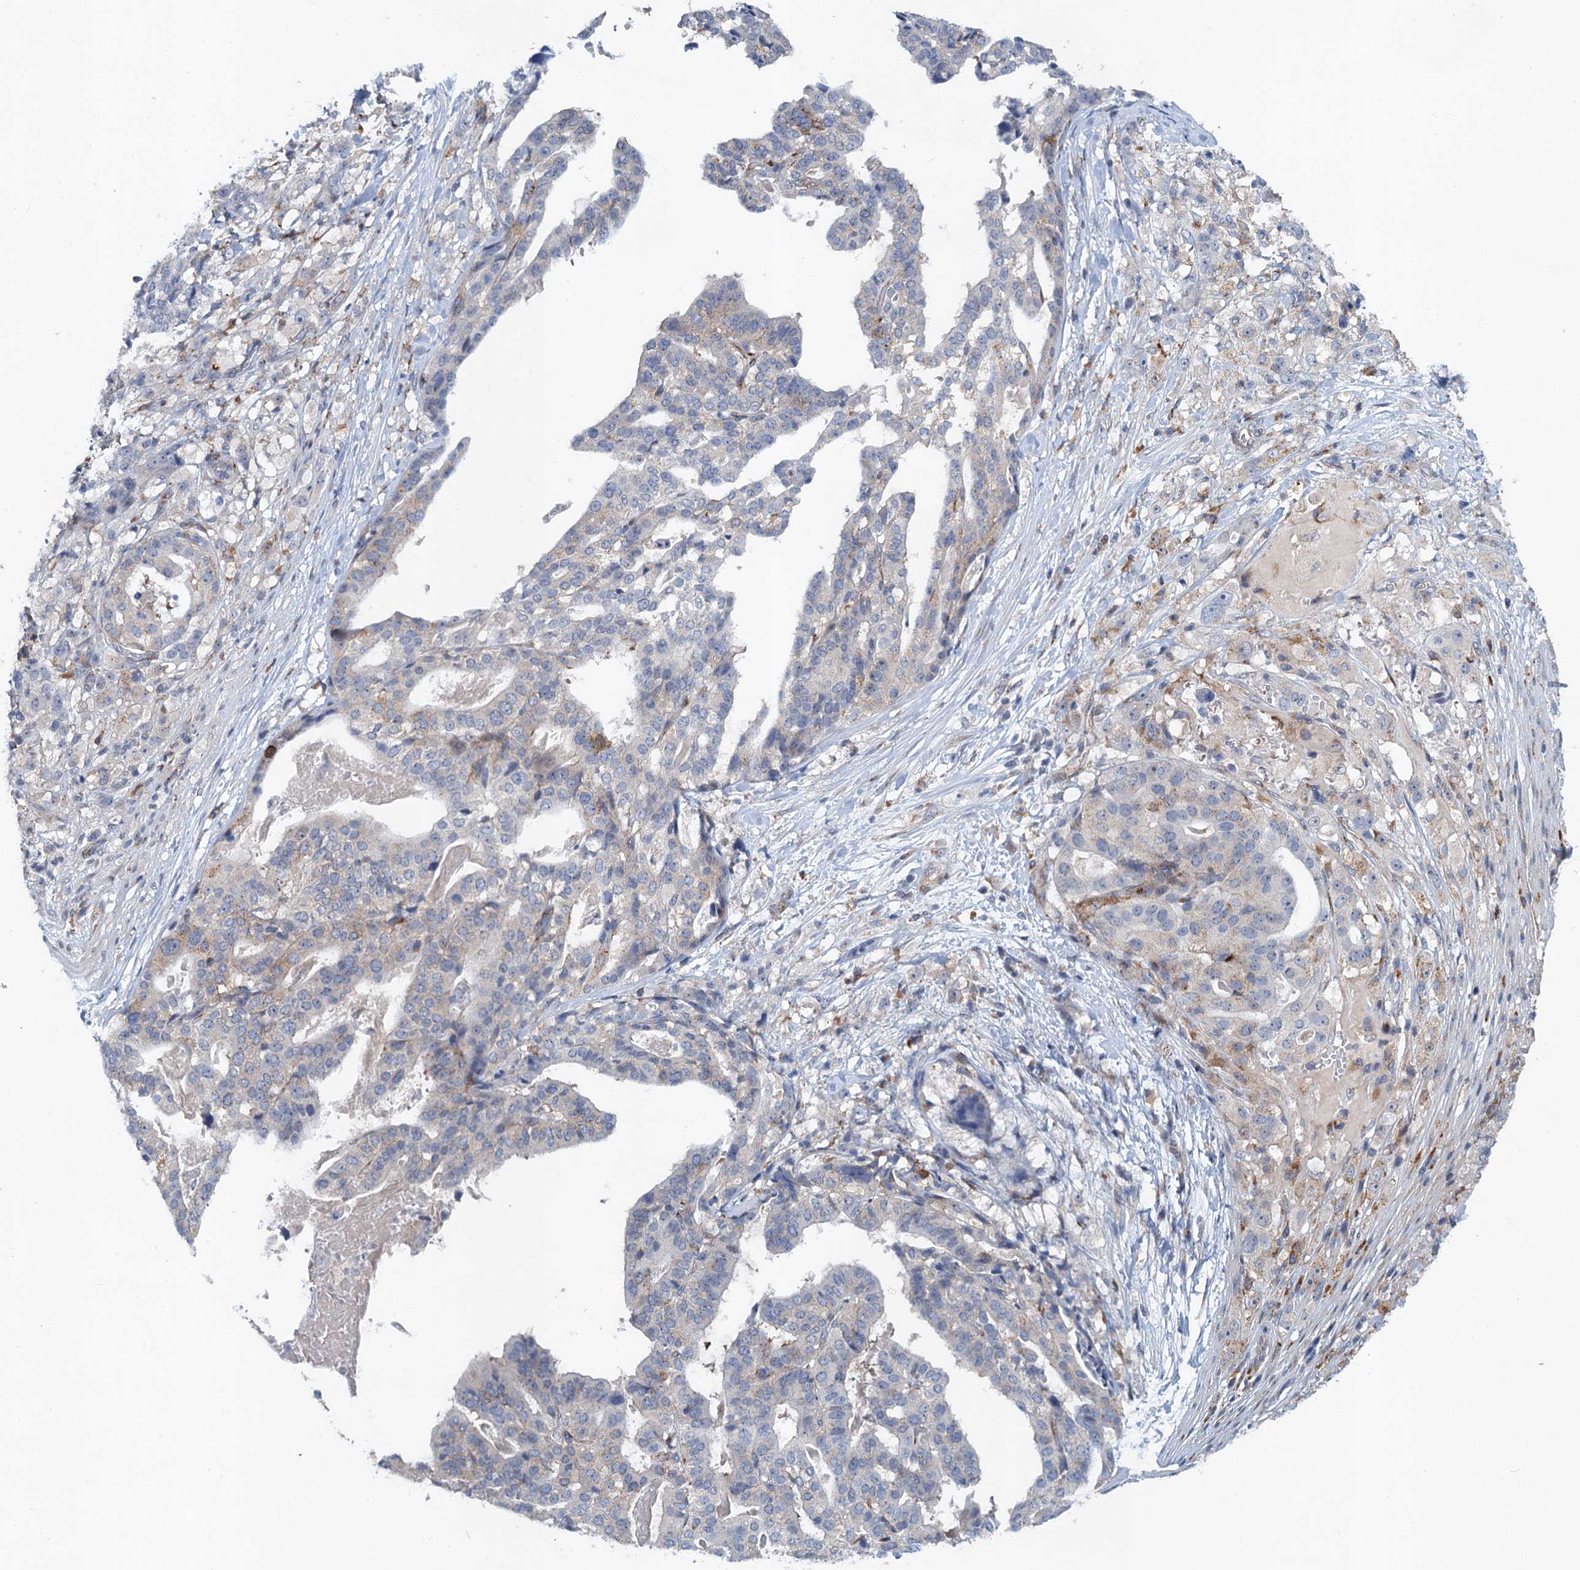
{"staining": {"intensity": "negative", "quantity": "none", "location": "none"}, "tissue": "stomach cancer", "cell_type": "Tumor cells", "image_type": "cancer", "snomed": [{"axis": "morphology", "description": "Adenocarcinoma, NOS"}, {"axis": "topography", "description": "Stomach"}], "caption": "IHC histopathology image of human adenocarcinoma (stomach) stained for a protein (brown), which shows no expression in tumor cells.", "gene": "NBEA", "patient": {"sex": "male", "age": 48}}